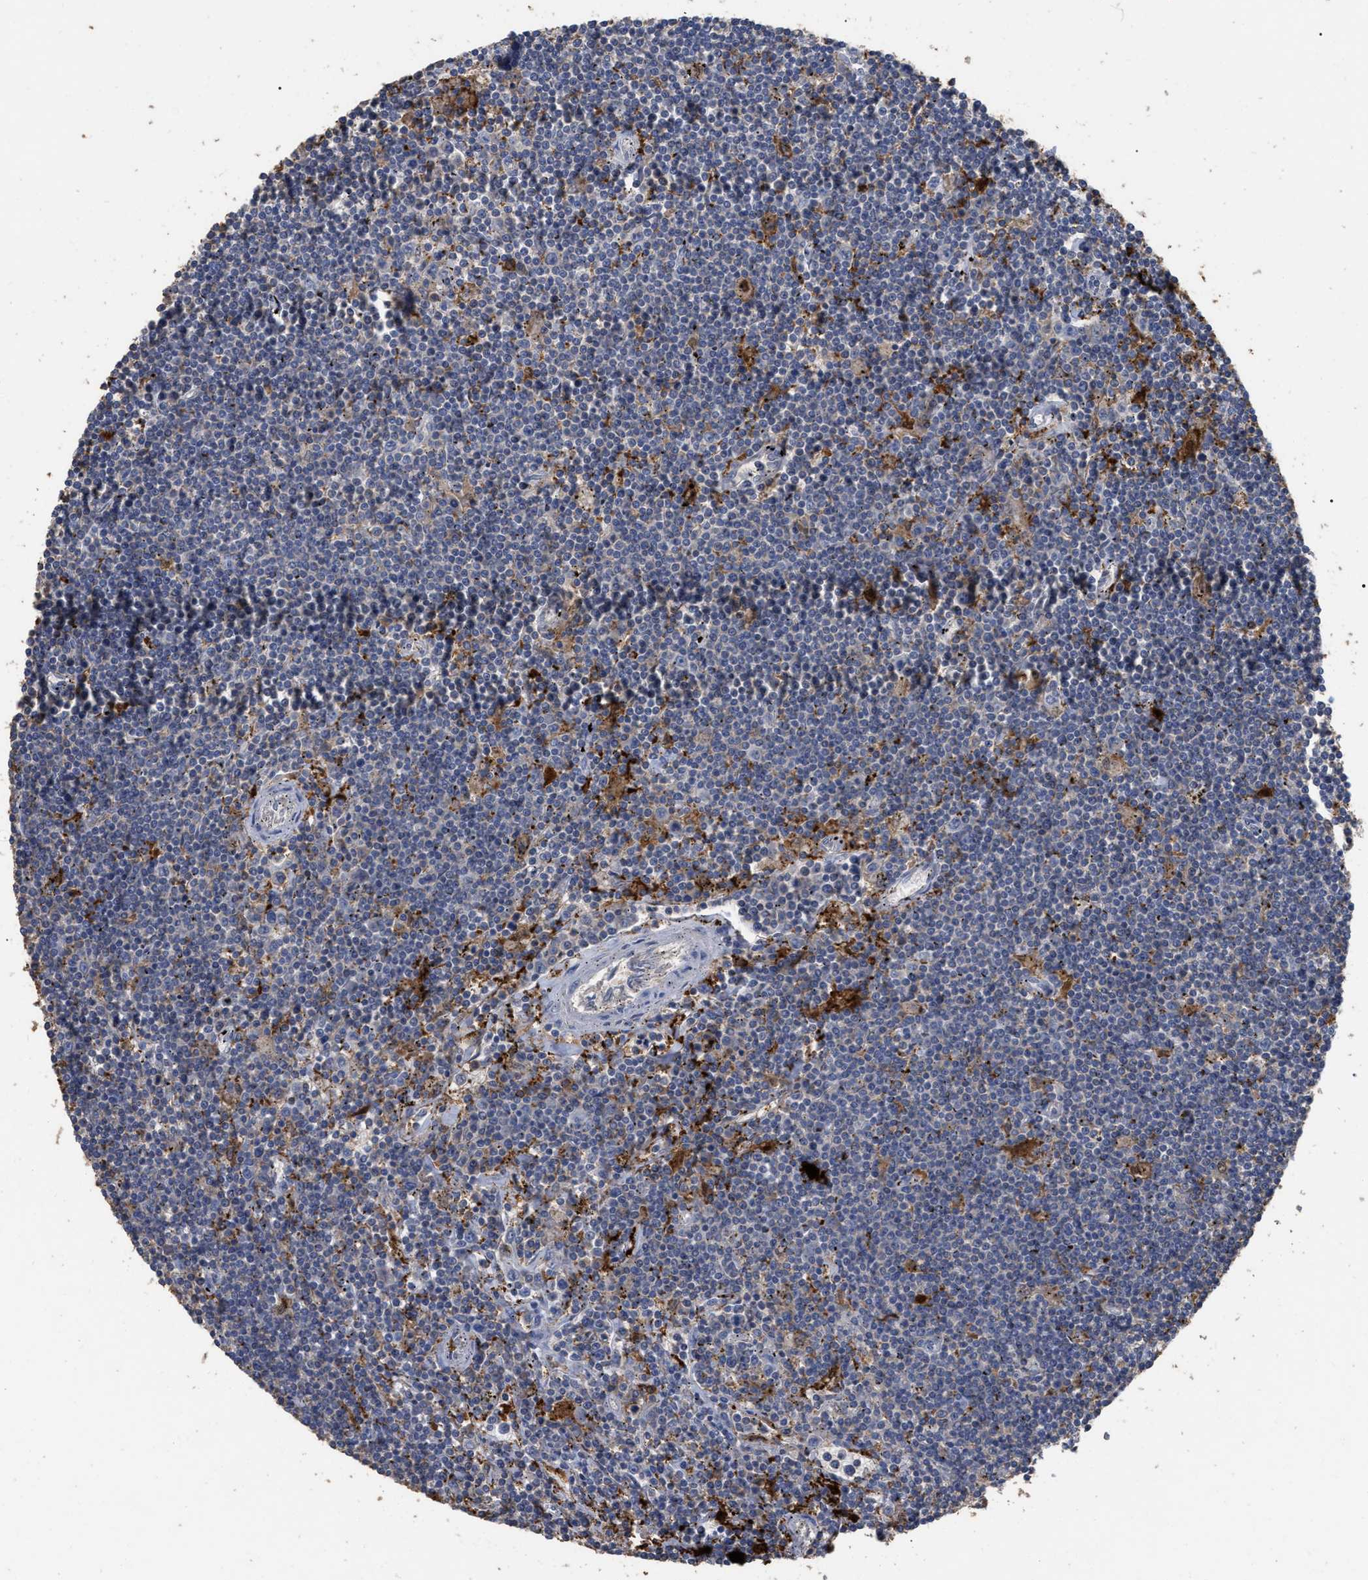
{"staining": {"intensity": "negative", "quantity": "none", "location": "none"}, "tissue": "lymphoma", "cell_type": "Tumor cells", "image_type": "cancer", "snomed": [{"axis": "morphology", "description": "Malignant lymphoma, non-Hodgkin's type, Low grade"}, {"axis": "topography", "description": "Spleen"}], "caption": "Lymphoma stained for a protein using immunohistochemistry reveals no expression tumor cells.", "gene": "GPR179", "patient": {"sex": "male", "age": 76}}